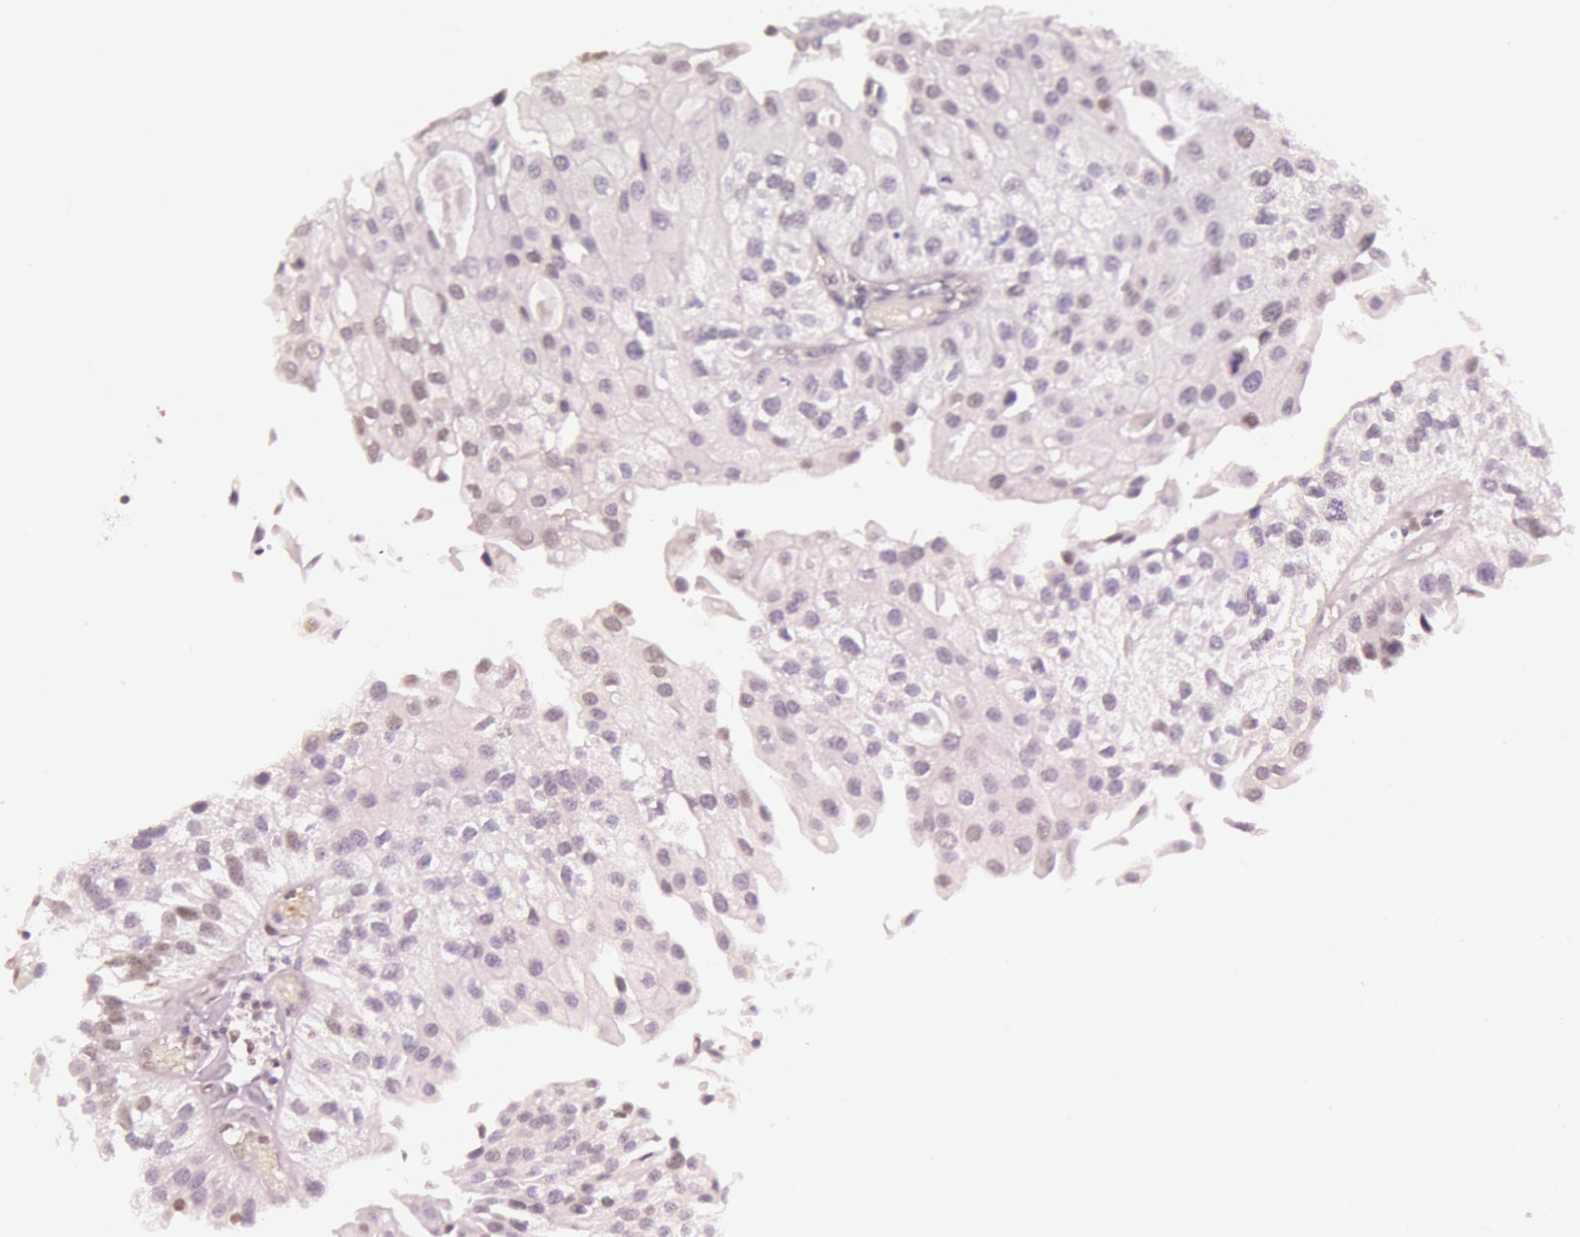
{"staining": {"intensity": "weak", "quantity": "<25%", "location": "nuclear"}, "tissue": "urothelial cancer", "cell_type": "Tumor cells", "image_type": "cancer", "snomed": [{"axis": "morphology", "description": "Urothelial carcinoma, Low grade"}, {"axis": "topography", "description": "Urinary bladder"}], "caption": "Human urothelial cancer stained for a protein using immunohistochemistry (IHC) displays no expression in tumor cells.", "gene": "TASL", "patient": {"sex": "female", "age": 89}}